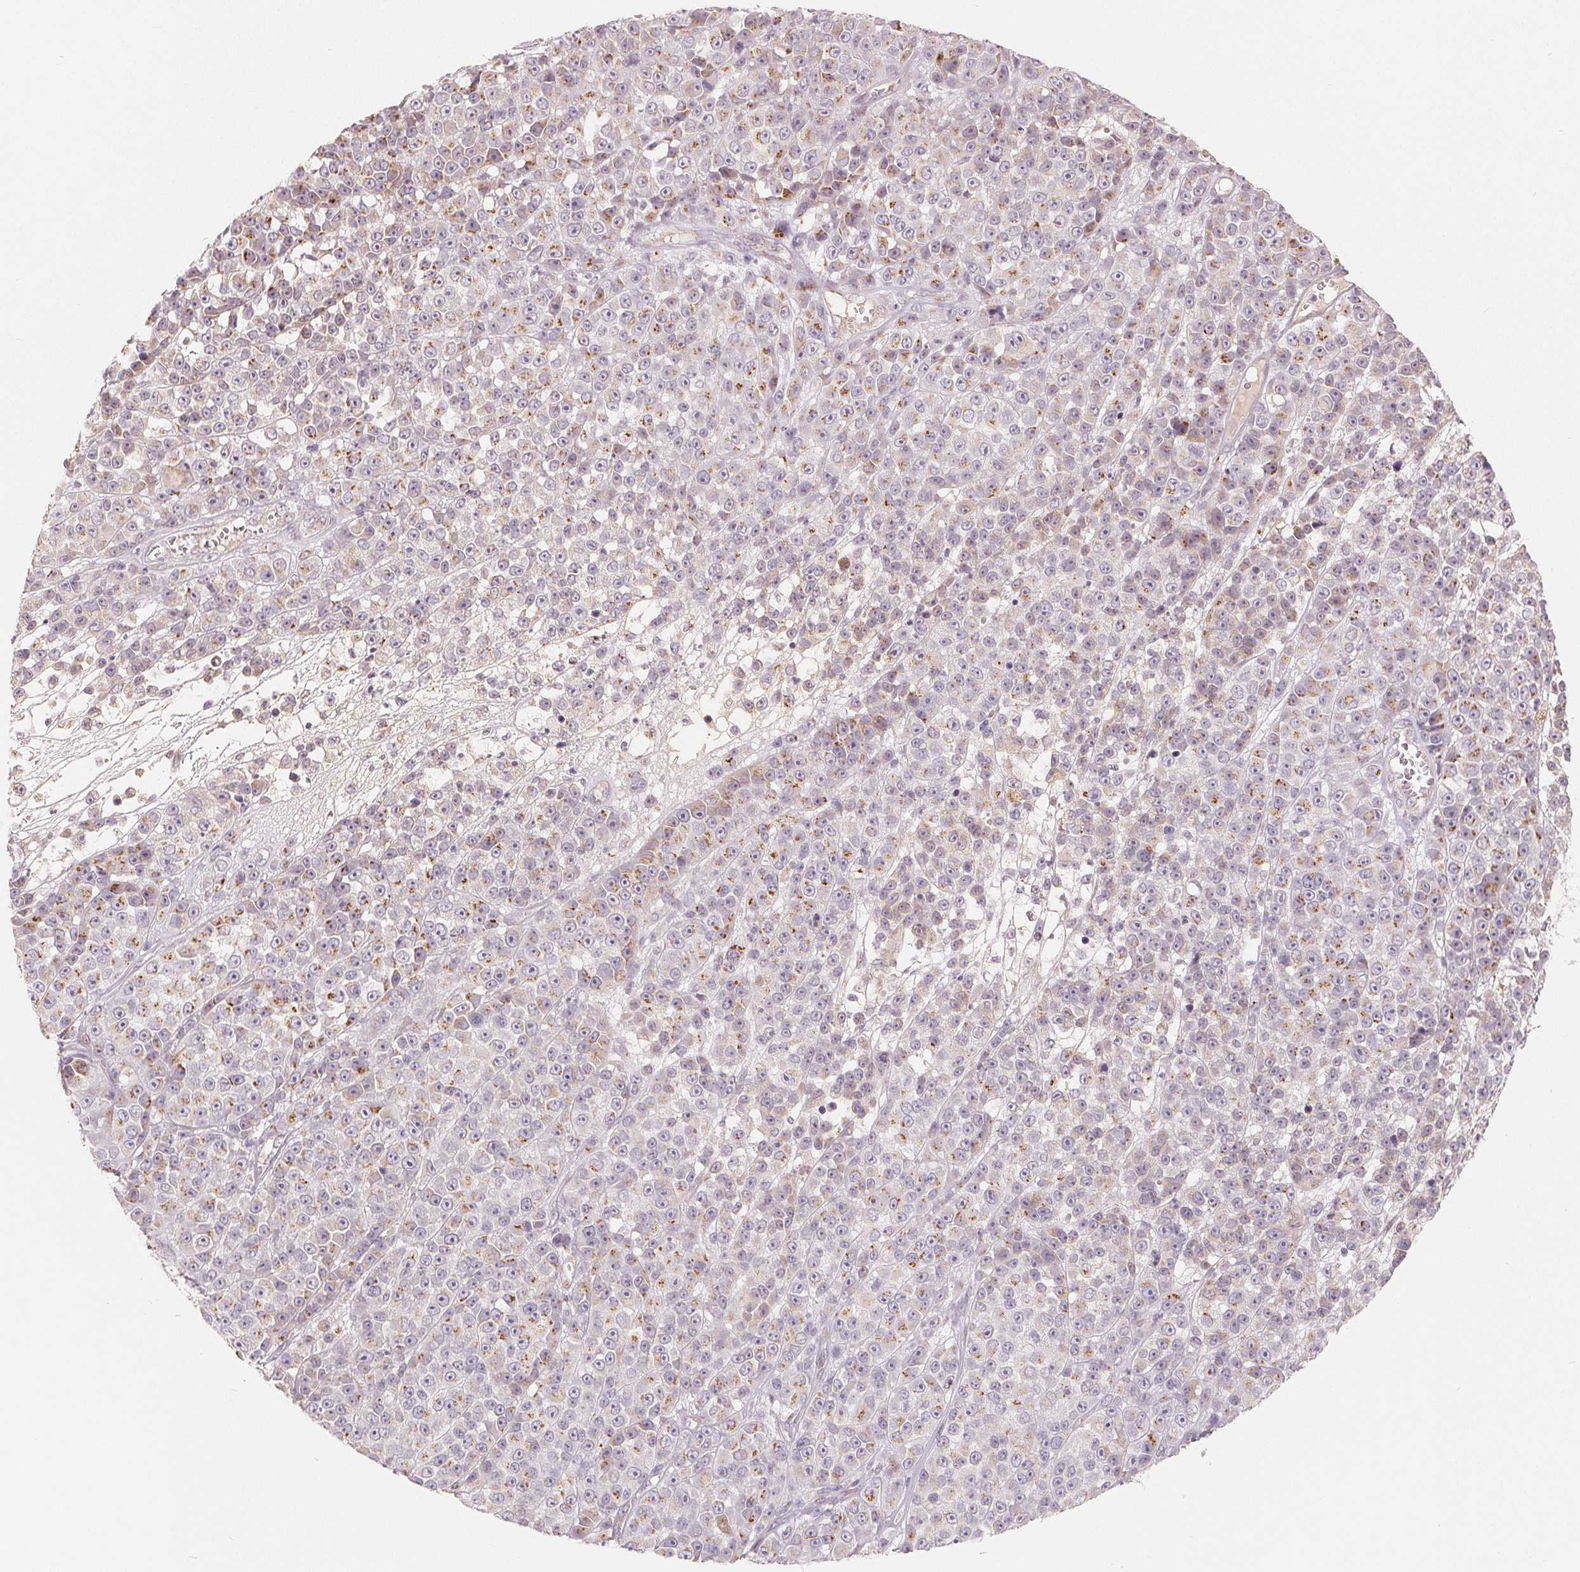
{"staining": {"intensity": "moderate", "quantity": "<25%", "location": "cytoplasmic/membranous"}, "tissue": "melanoma", "cell_type": "Tumor cells", "image_type": "cancer", "snomed": [{"axis": "morphology", "description": "Malignant melanoma, NOS"}, {"axis": "topography", "description": "Skin"}, {"axis": "topography", "description": "Skin of back"}], "caption": "Protein expression analysis of human malignant melanoma reveals moderate cytoplasmic/membranous positivity in approximately <25% of tumor cells.", "gene": "TMSB15B", "patient": {"sex": "male", "age": 91}}